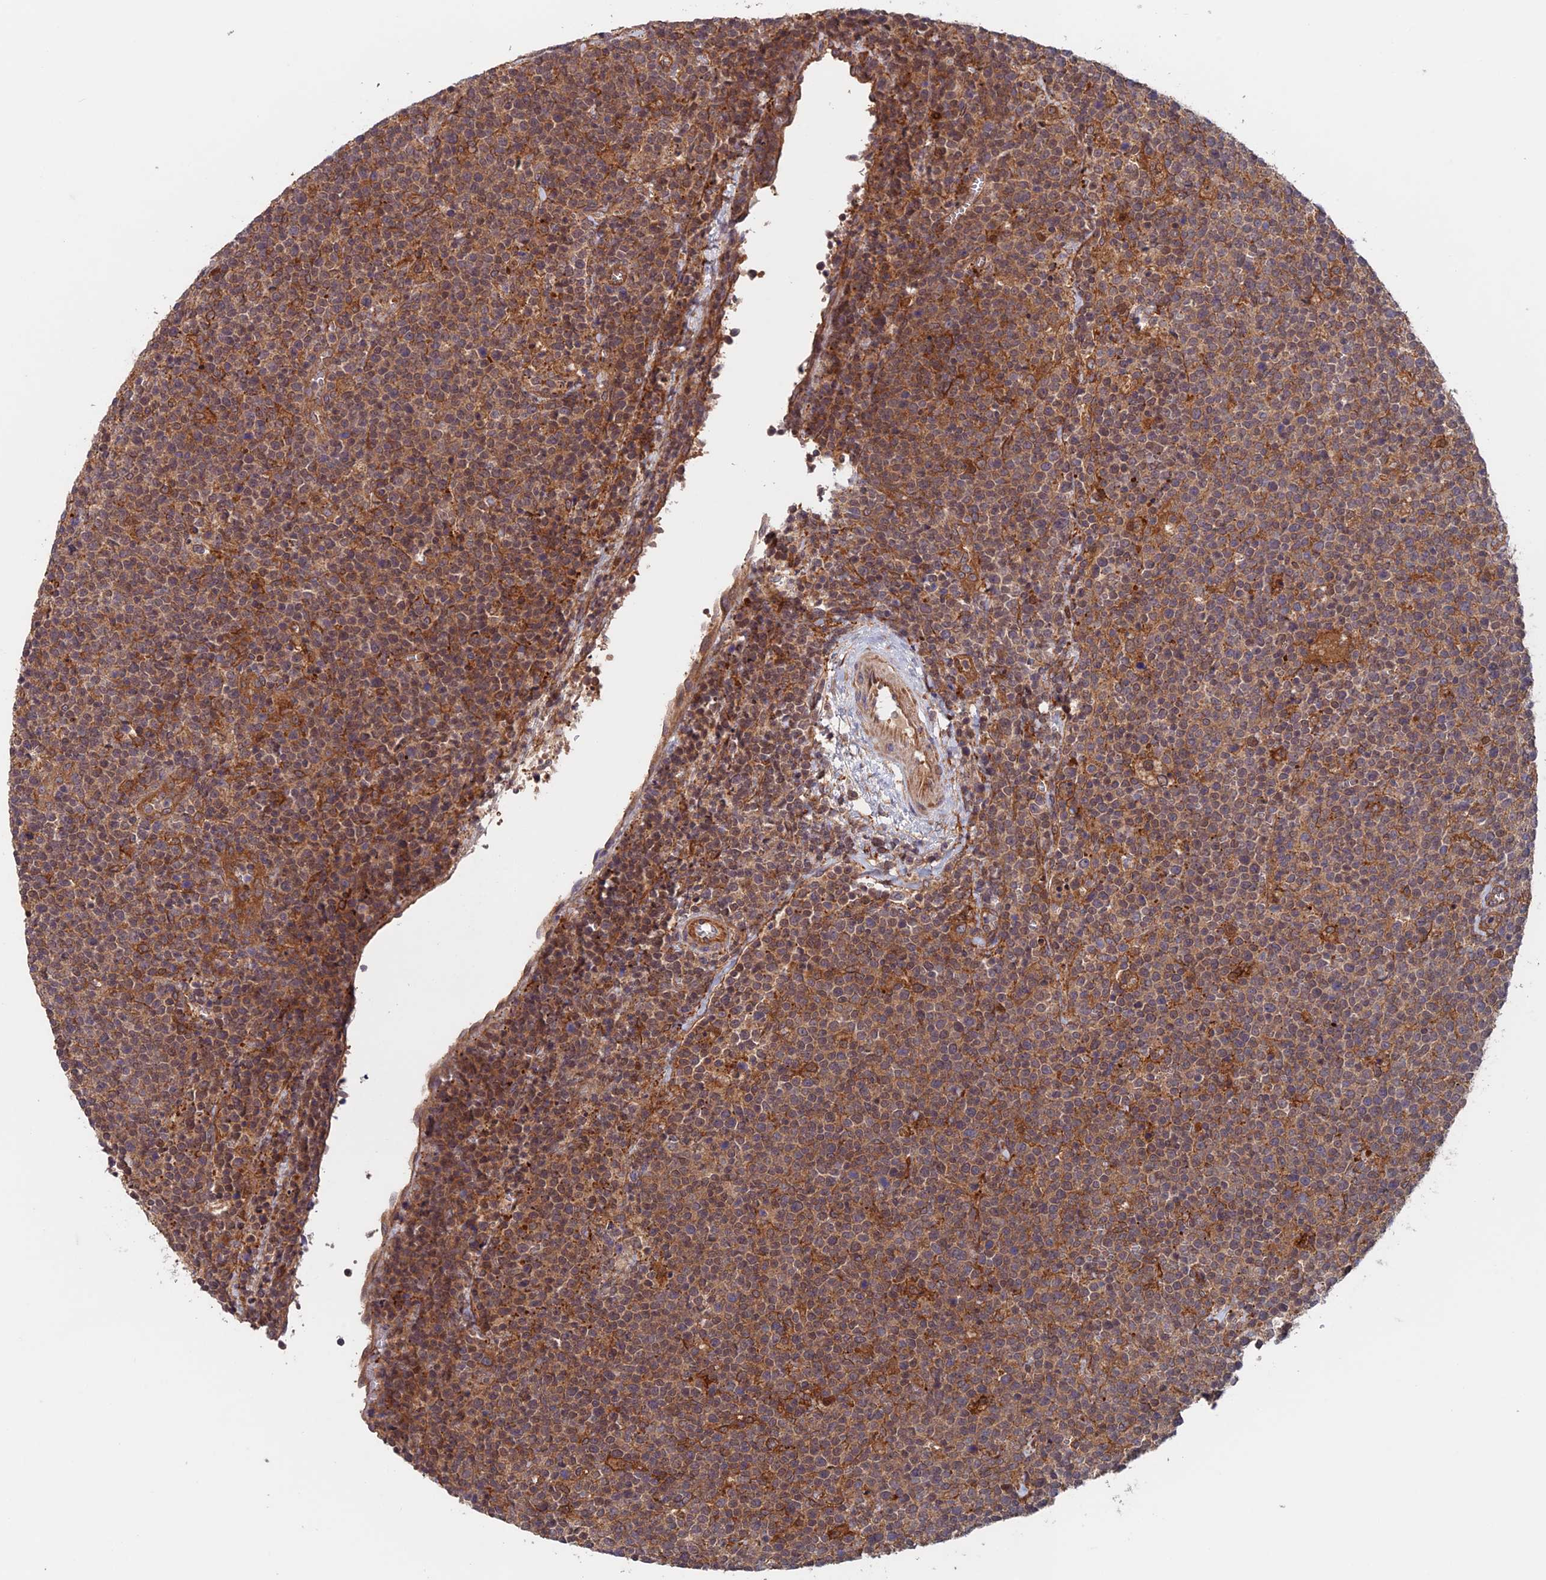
{"staining": {"intensity": "moderate", "quantity": ">75%", "location": "cytoplasmic/membranous"}, "tissue": "lymphoma", "cell_type": "Tumor cells", "image_type": "cancer", "snomed": [{"axis": "morphology", "description": "Malignant lymphoma, non-Hodgkin's type, High grade"}, {"axis": "topography", "description": "Lymph node"}], "caption": "High-grade malignant lymphoma, non-Hodgkin's type was stained to show a protein in brown. There is medium levels of moderate cytoplasmic/membranous positivity in approximately >75% of tumor cells.", "gene": "NUDT16L1", "patient": {"sex": "male", "age": 61}}